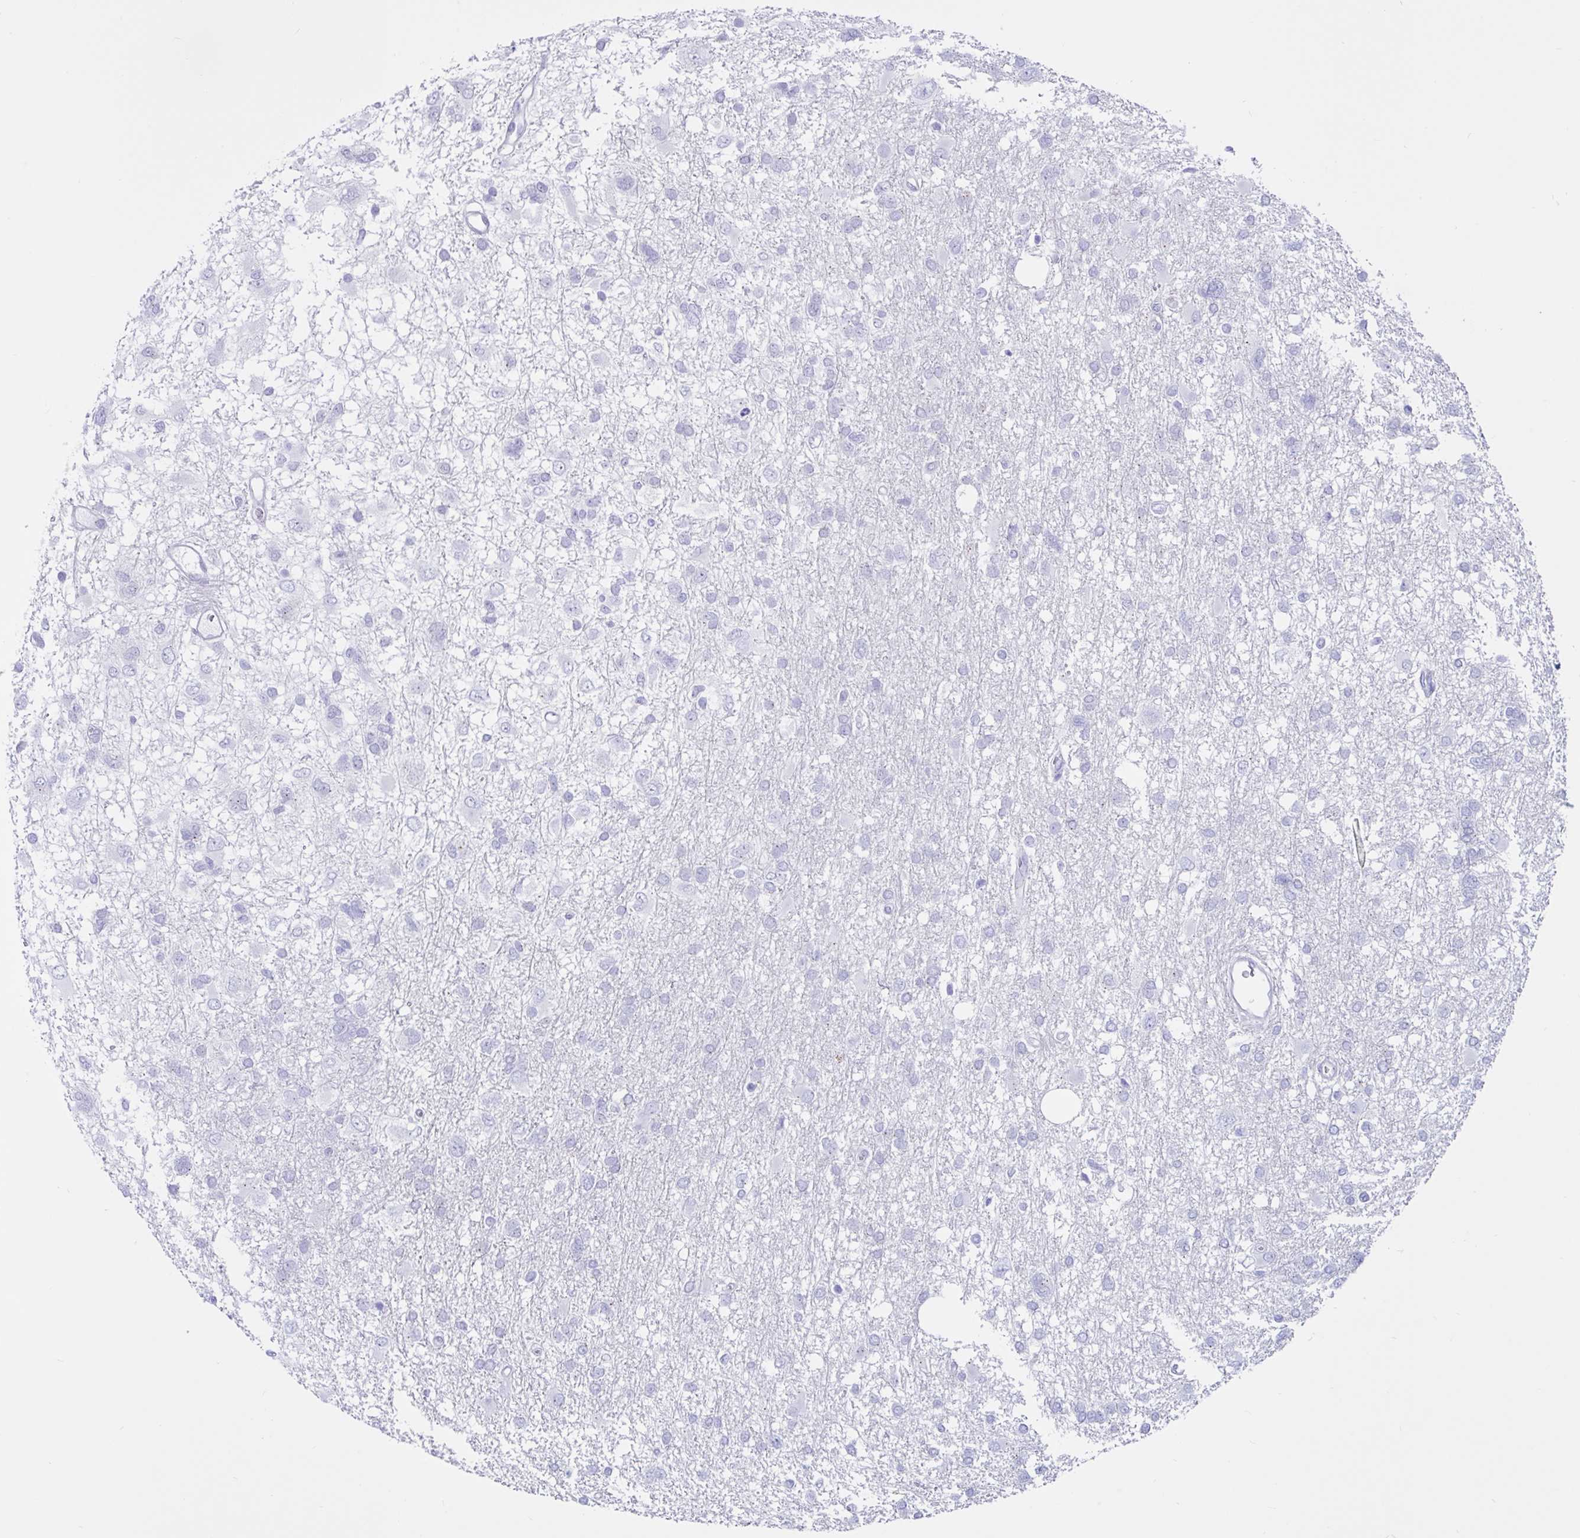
{"staining": {"intensity": "negative", "quantity": "none", "location": "none"}, "tissue": "glioma", "cell_type": "Tumor cells", "image_type": "cancer", "snomed": [{"axis": "morphology", "description": "Glioma, malignant, High grade"}, {"axis": "topography", "description": "Brain"}], "caption": "IHC photomicrograph of neoplastic tissue: human glioma stained with DAB shows no significant protein expression in tumor cells. Nuclei are stained in blue.", "gene": "RNASE3", "patient": {"sex": "male", "age": 61}}